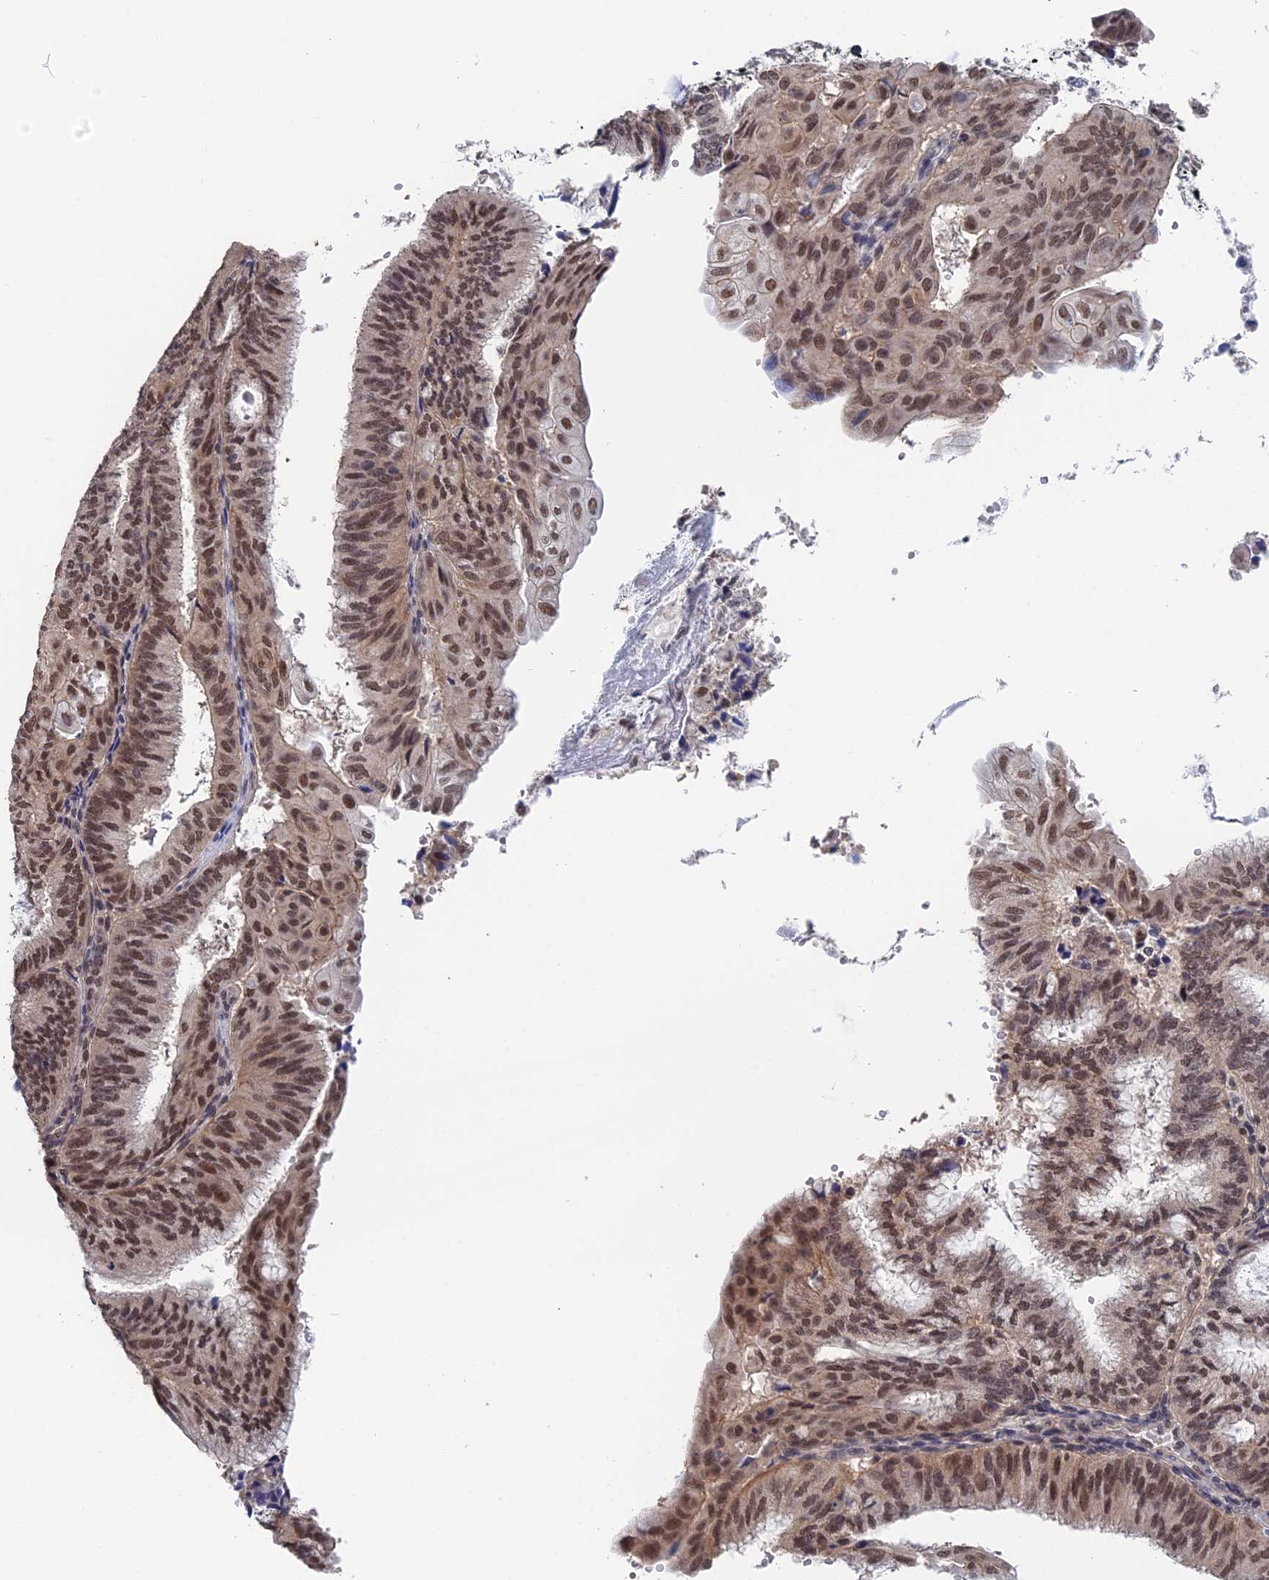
{"staining": {"intensity": "moderate", "quantity": ">75%", "location": "nuclear"}, "tissue": "endometrial cancer", "cell_type": "Tumor cells", "image_type": "cancer", "snomed": [{"axis": "morphology", "description": "Adenocarcinoma, NOS"}, {"axis": "topography", "description": "Endometrium"}], "caption": "Endometrial adenocarcinoma stained for a protein displays moderate nuclear positivity in tumor cells.", "gene": "TSSC4", "patient": {"sex": "female", "age": 49}}